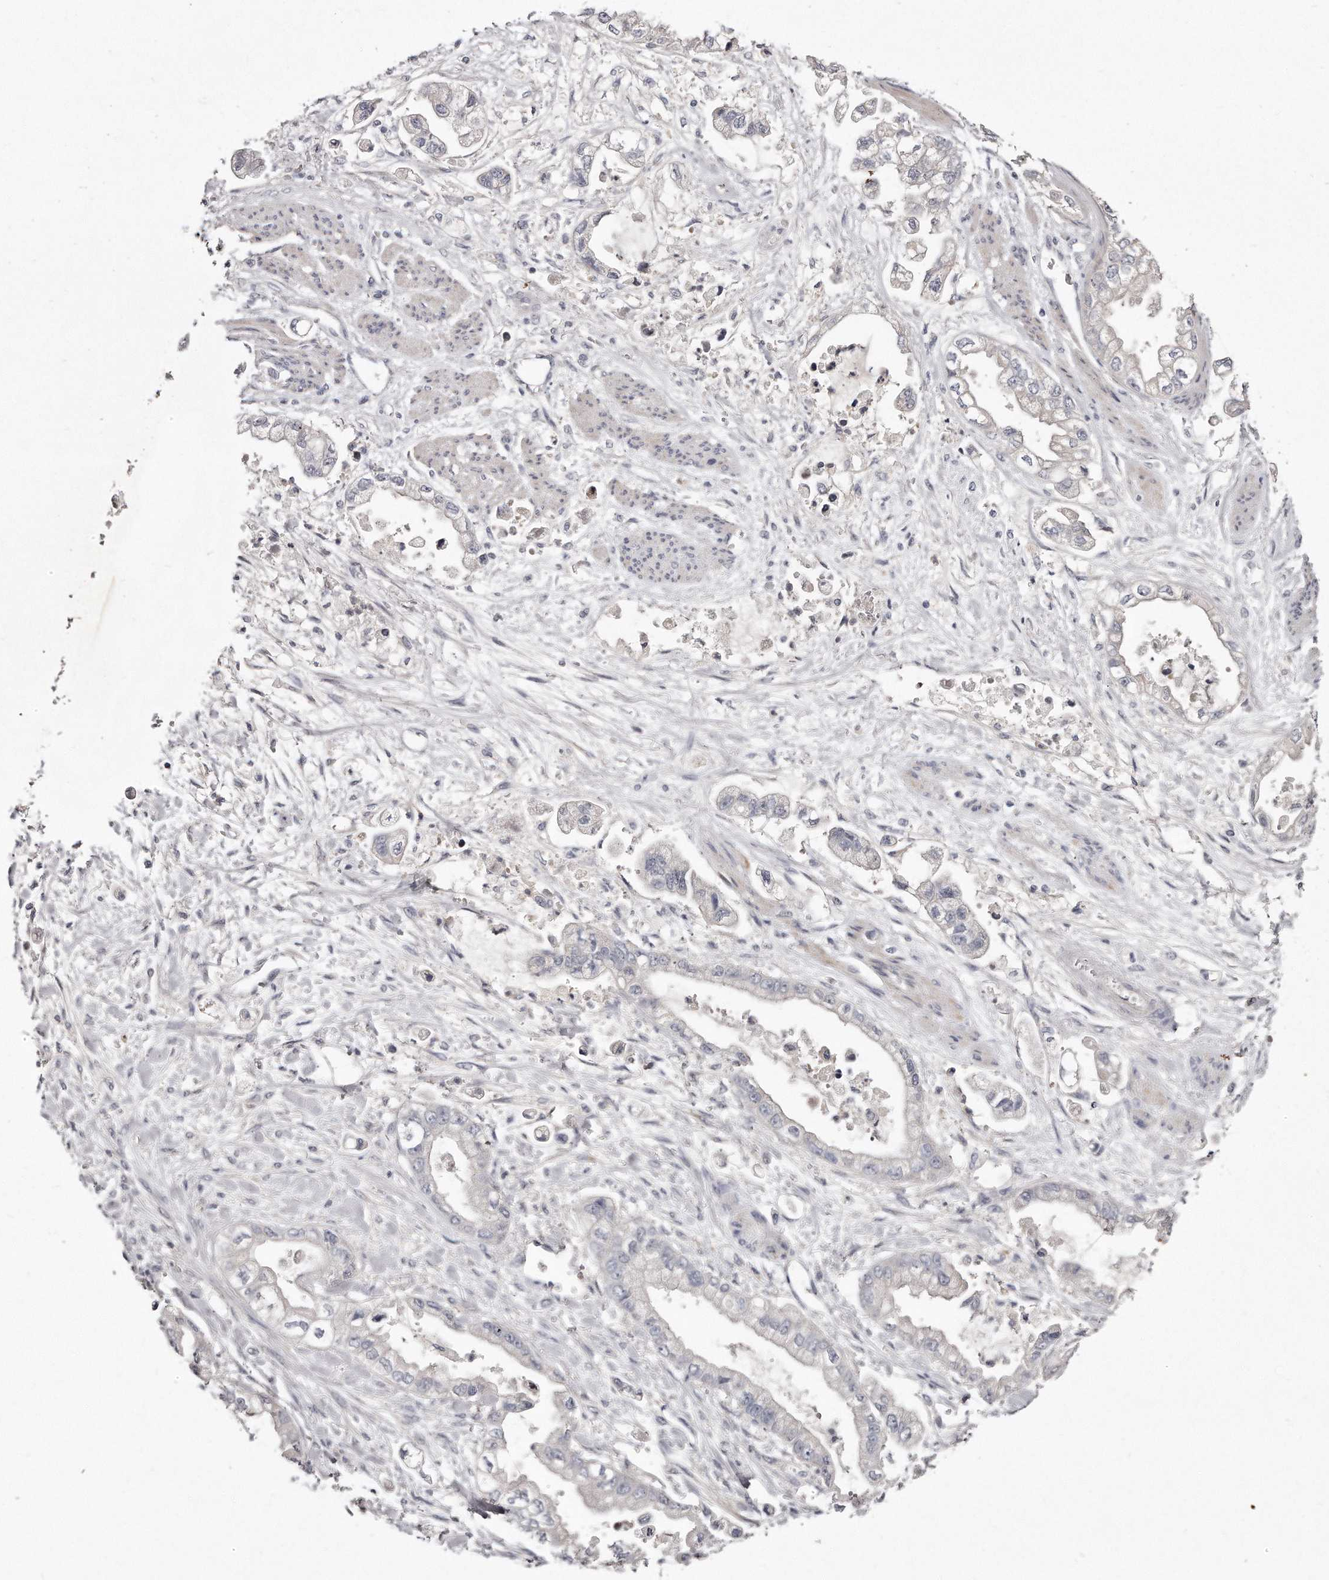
{"staining": {"intensity": "negative", "quantity": "none", "location": "none"}, "tissue": "stomach cancer", "cell_type": "Tumor cells", "image_type": "cancer", "snomed": [{"axis": "morphology", "description": "Adenocarcinoma, NOS"}, {"axis": "topography", "description": "Stomach"}], "caption": "Stomach adenocarcinoma was stained to show a protein in brown. There is no significant expression in tumor cells.", "gene": "TTLL4", "patient": {"sex": "male", "age": 62}}